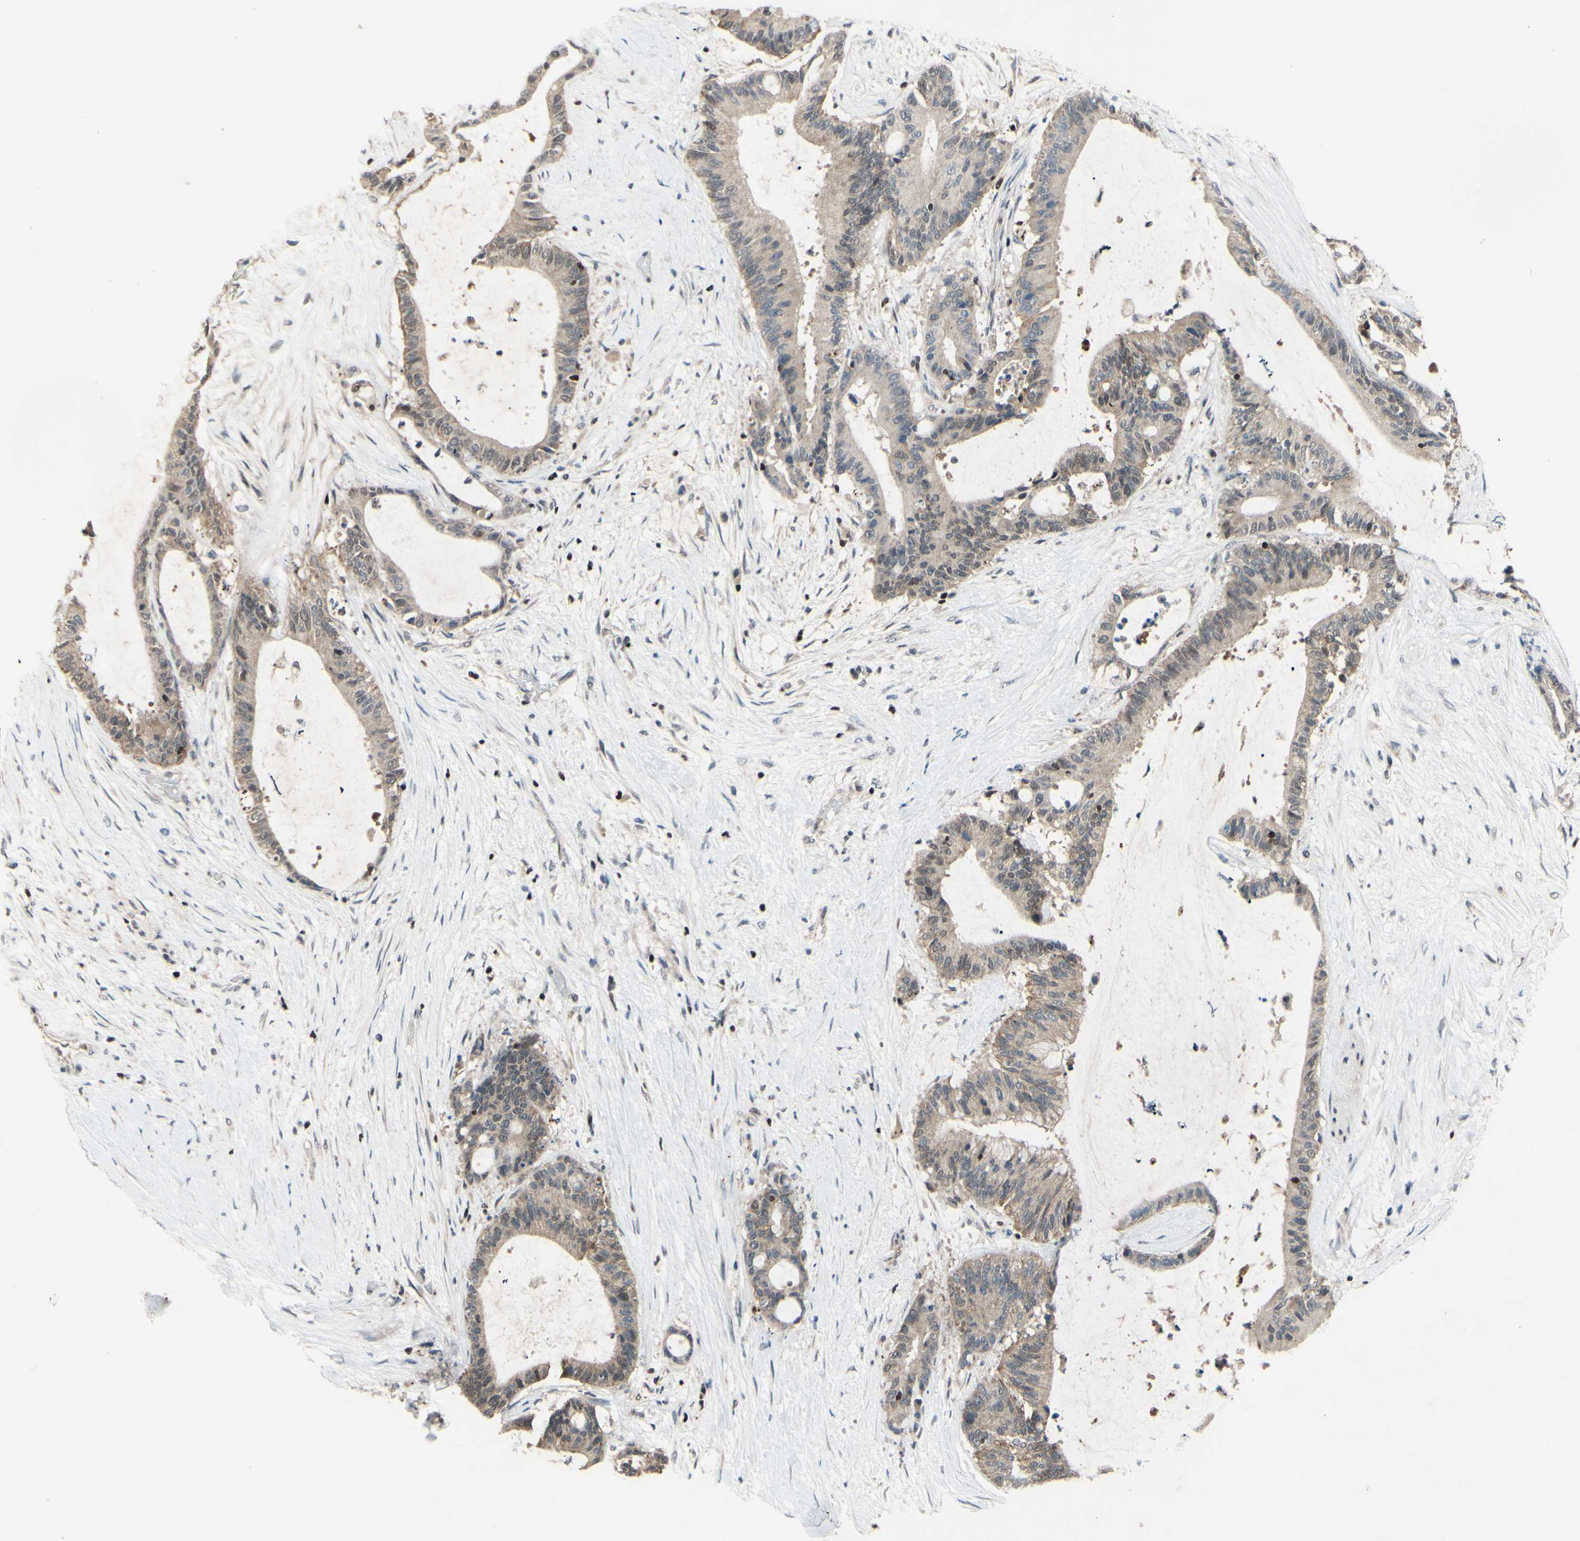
{"staining": {"intensity": "weak", "quantity": ">75%", "location": "cytoplasmic/membranous"}, "tissue": "liver cancer", "cell_type": "Tumor cells", "image_type": "cancer", "snomed": [{"axis": "morphology", "description": "Cholangiocarcinoma"}, {"axis": "topography", "description": "Liver"}], "caption": "Weak cytoplasmic/membranous positivity for a protein is identified in approximately >75% of tumor cells of cholangiocarcinoma (liver) using immunohistochemistry (IHC).", "gene": "SP4", "patient": {"sex": "female", "age": 73}}